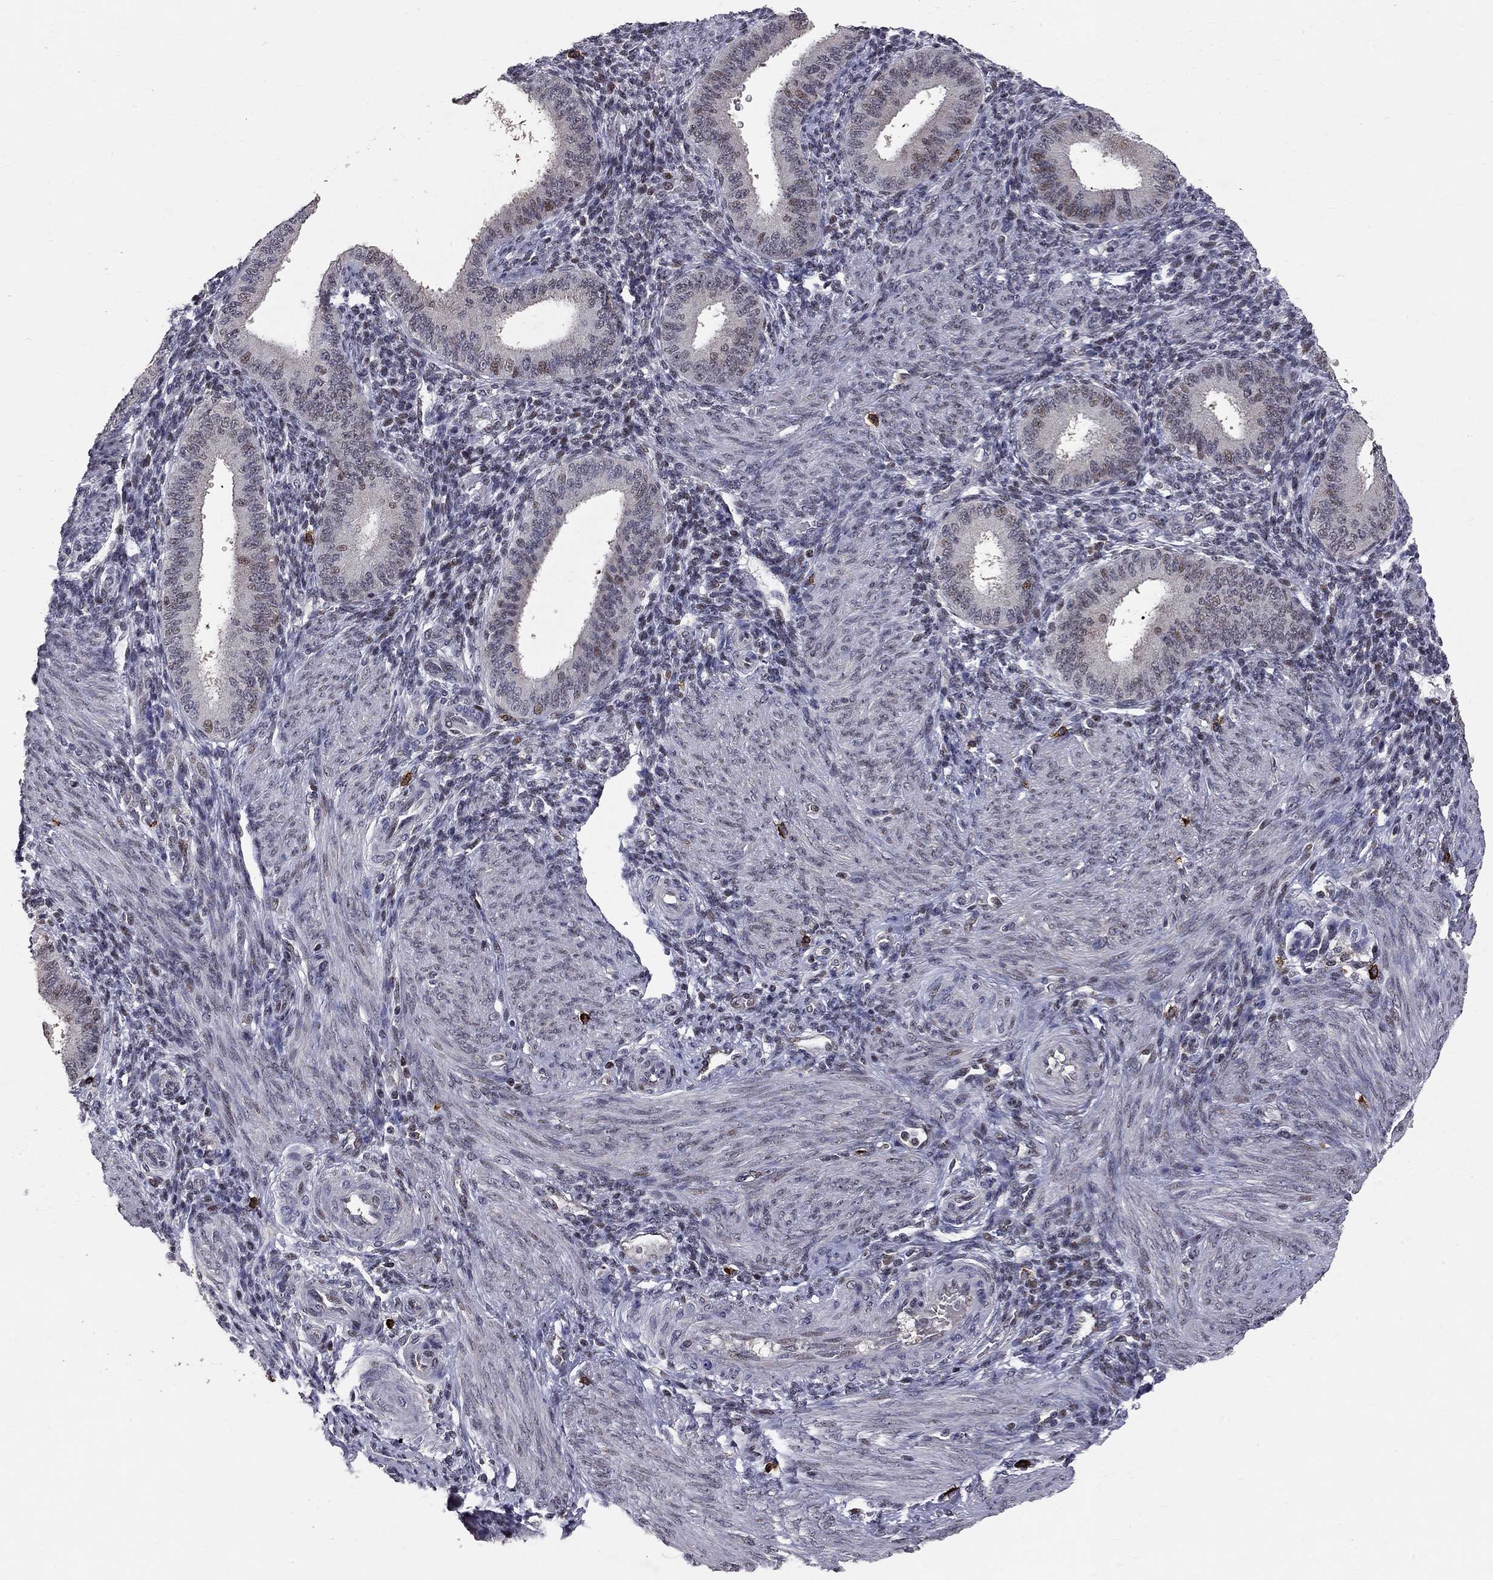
{"staining": {"intensity": "weak", "quantity": "<25%", "location": "nuclear"}, "tissue": "endometrium", "cell_type": "Cells in endometrial stroma", "image_type": "normal", "snomed": [{"axis": "morphology", "description": "Normal tissue, NOS"}, {"axis": "topography", "description": "Endometrium"}], "caption": "Cells in endometrial stroma show no significant positivity in unremarkable endometrium. (Brightfield microscopy of DAB immunohistochemistry (IHC) at high magnification).", "gene": "HDAC3", "patient": {"sex": "female", "age": 39}}